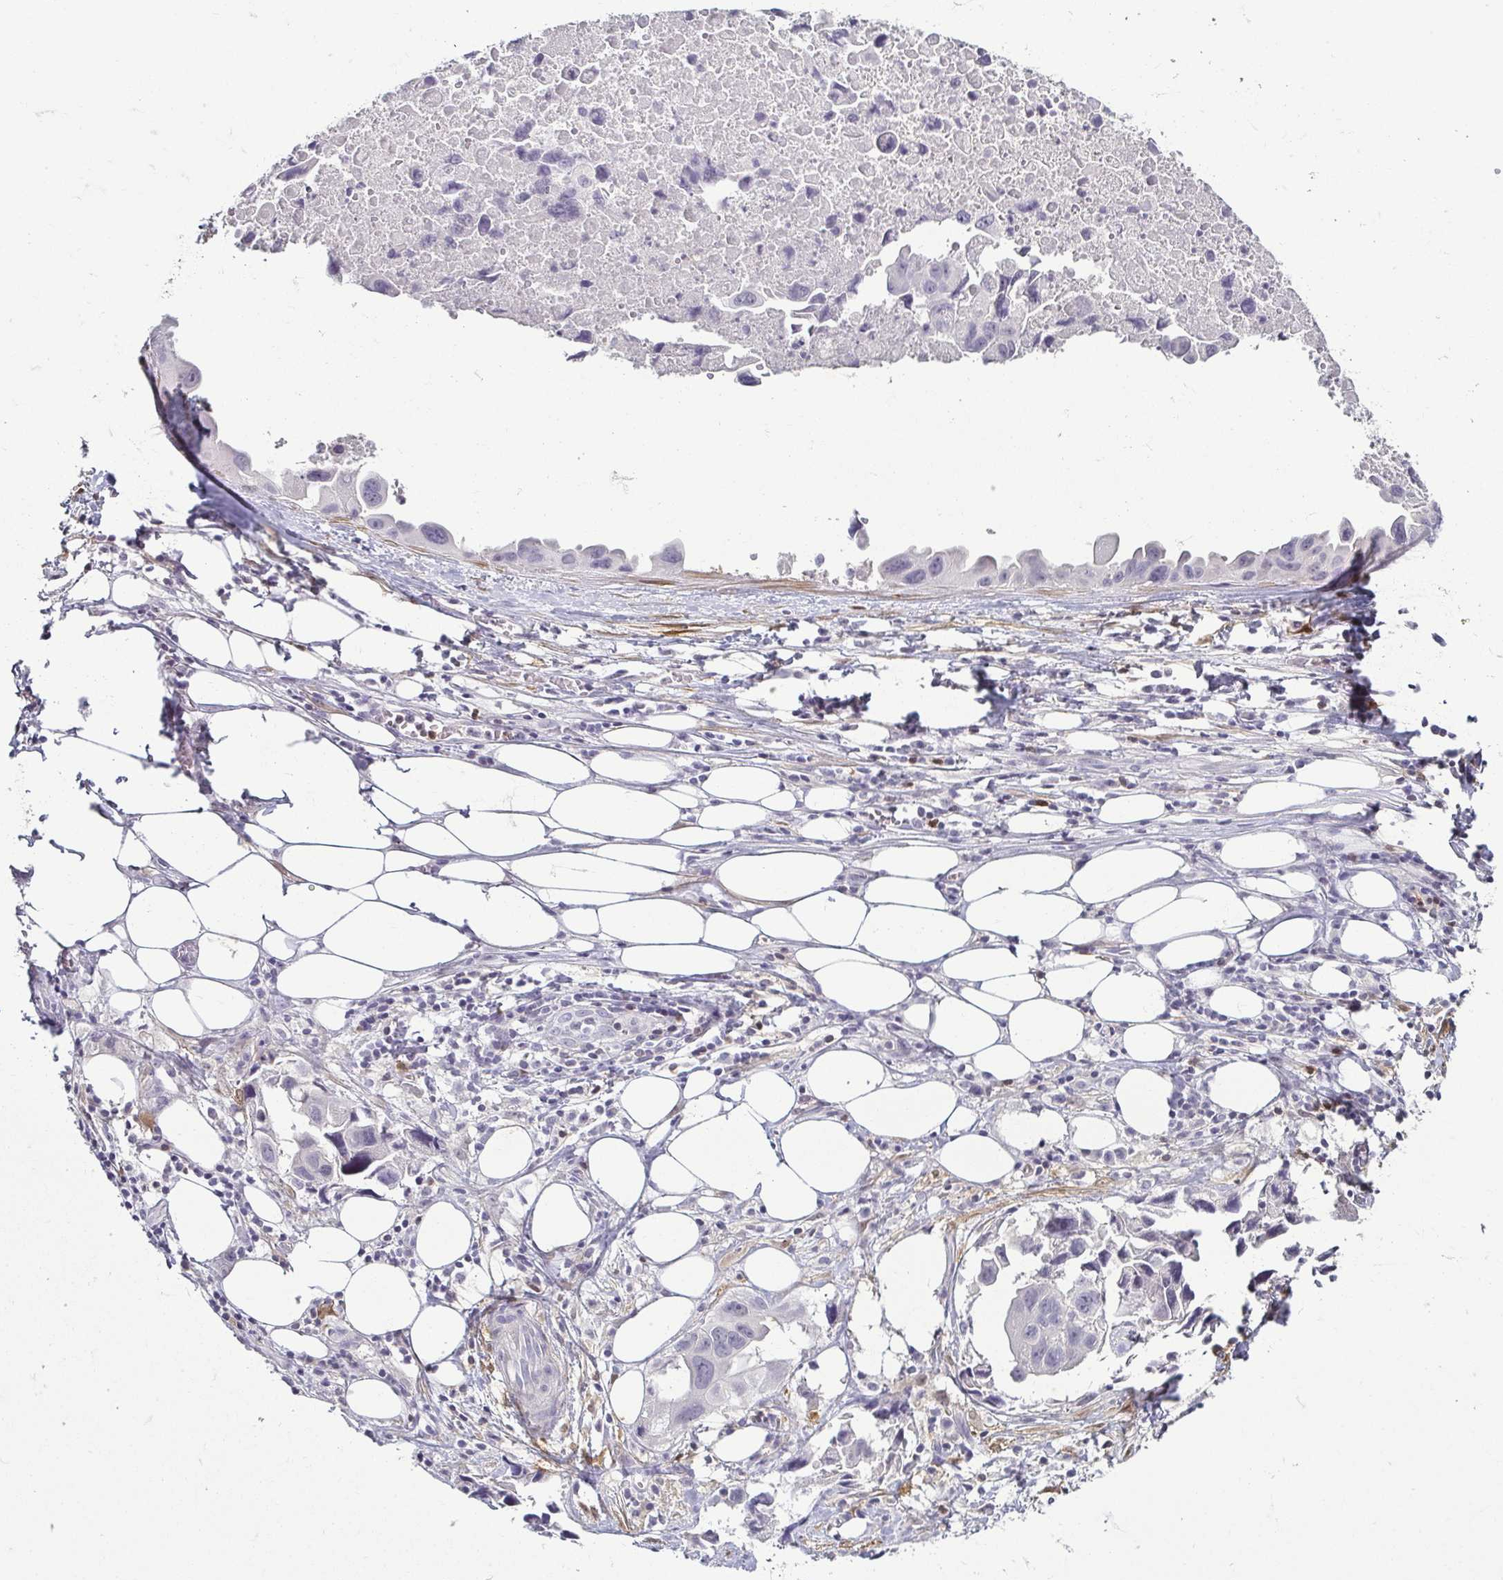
{"staining": {"intensity": "negative", "quantity": "none", "location": "none"}, "tissue": "lung cancer", "cell_type": "Tumor cells", "image_type": "cancer", "snomed": [{"axis": "morphology", "description": "Adenocarcinoma, NOS"}, {"axis": "topography", "description": "Lymph node"}, {"axis": "topography", "description": "Lung"}], "caption": "An IHC micrograph of lung cancer is shown. There is no staining in tumor cells of lung cancer. (DAB IHC, high magnification).", "gene": "HOPX", "patient": {"sex": "male", "age": 64}}